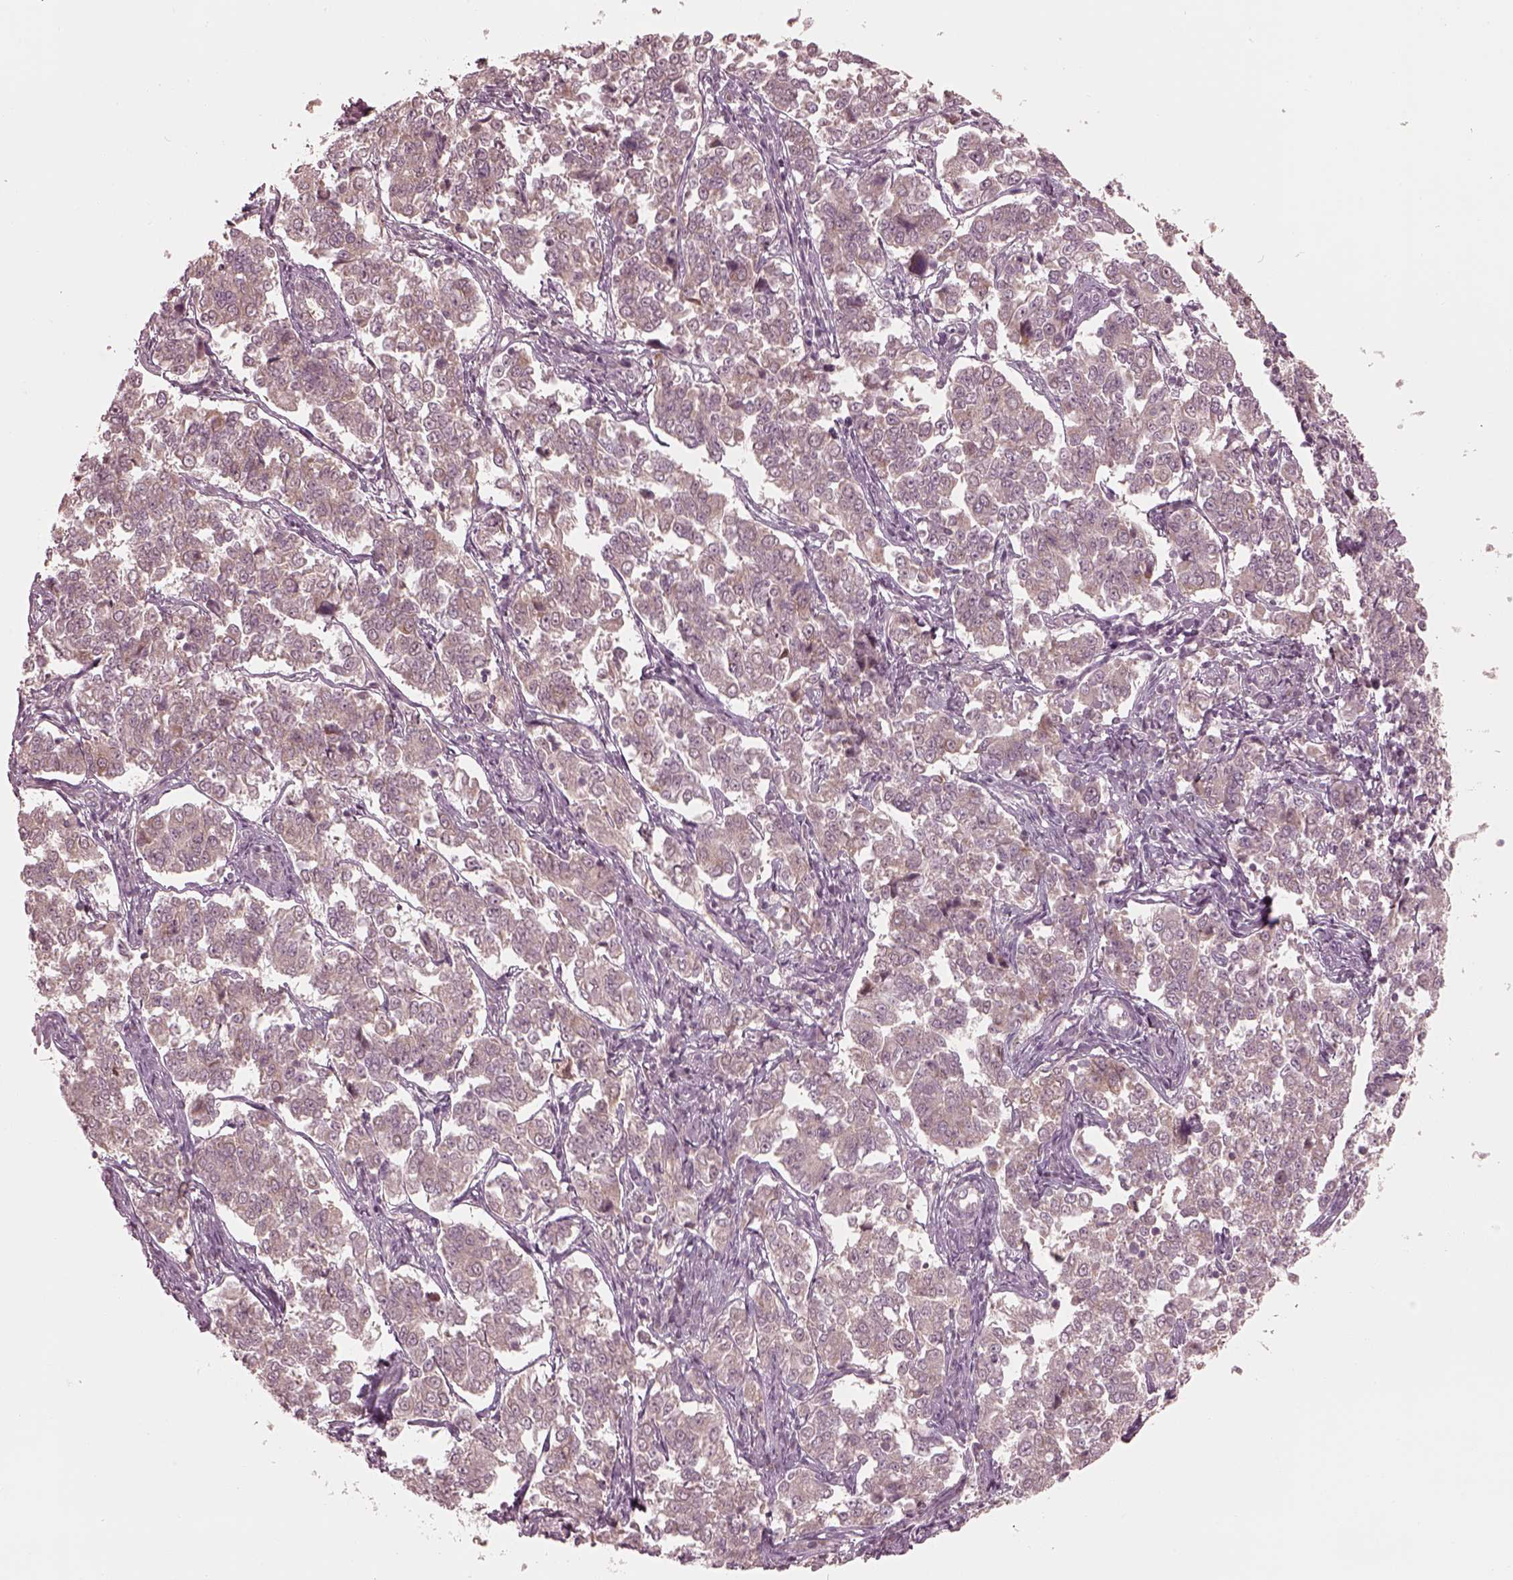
{"staining": {"intensity": "negative", "quantity": "none", "location": "none"}, "tissue": "endometrial cancer", "cell_type": "Tumor cells", "image_type": "cancer", "snomed": [{"axis": "morphology", "description": "Adenocarcinoma, NOS"}, {"axis": "topography", "description": "Endometrium"}], "caption": "Tumor cells show no significant staining in endometrial cancer (adenocarcinoma).", "gene": "IQCB1", "patient": {"sex": "female", "age": 43}}